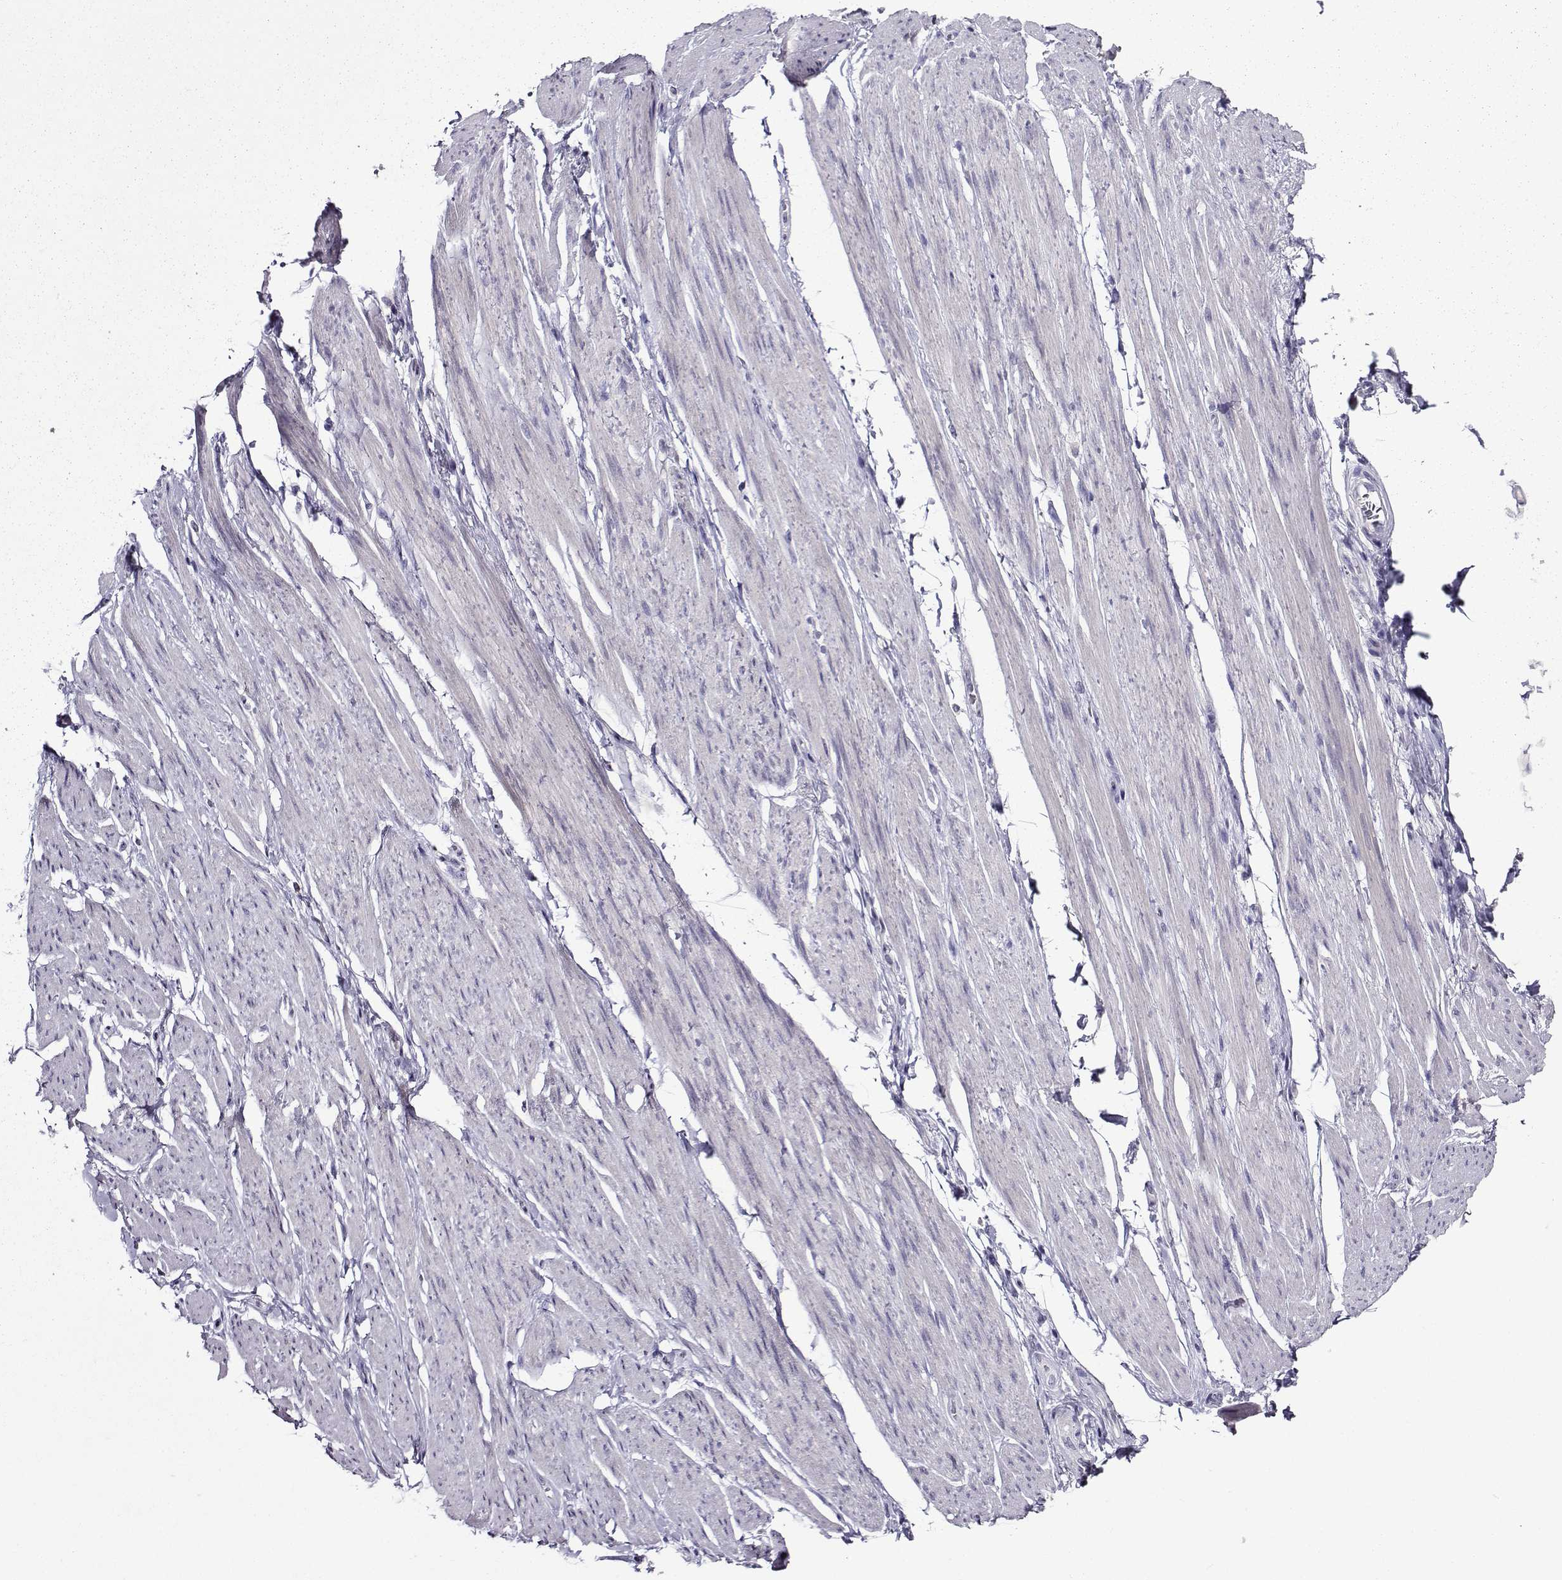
{"staining": {"intensity": "negative", "quantity": "none", "location": "none"}, "tissue": "skeletal muscle", "cell_type": "Myocytes", "image_type": "normal", "snomed": [{"axis": "morphology", "description": "Normal tissue, NOS"}, {"axis": "topography", "description": "Skeletal muscle"}, {"axis": "topography", "description": "Anal"}, {"axis": "topography", "description": "Peripheral nerve tissue"}], "caption": "DAB (3,3'-diaminobenzidine) immunohistochemical staining of benign skeletal muscle shows no significant positivity in myocytes. (DAB (3,3'-diaminobenzidine) immunohistochemistry, high magnification).", "gene": "TMEM266", "patient": {"sex": "male", "age": 53}}